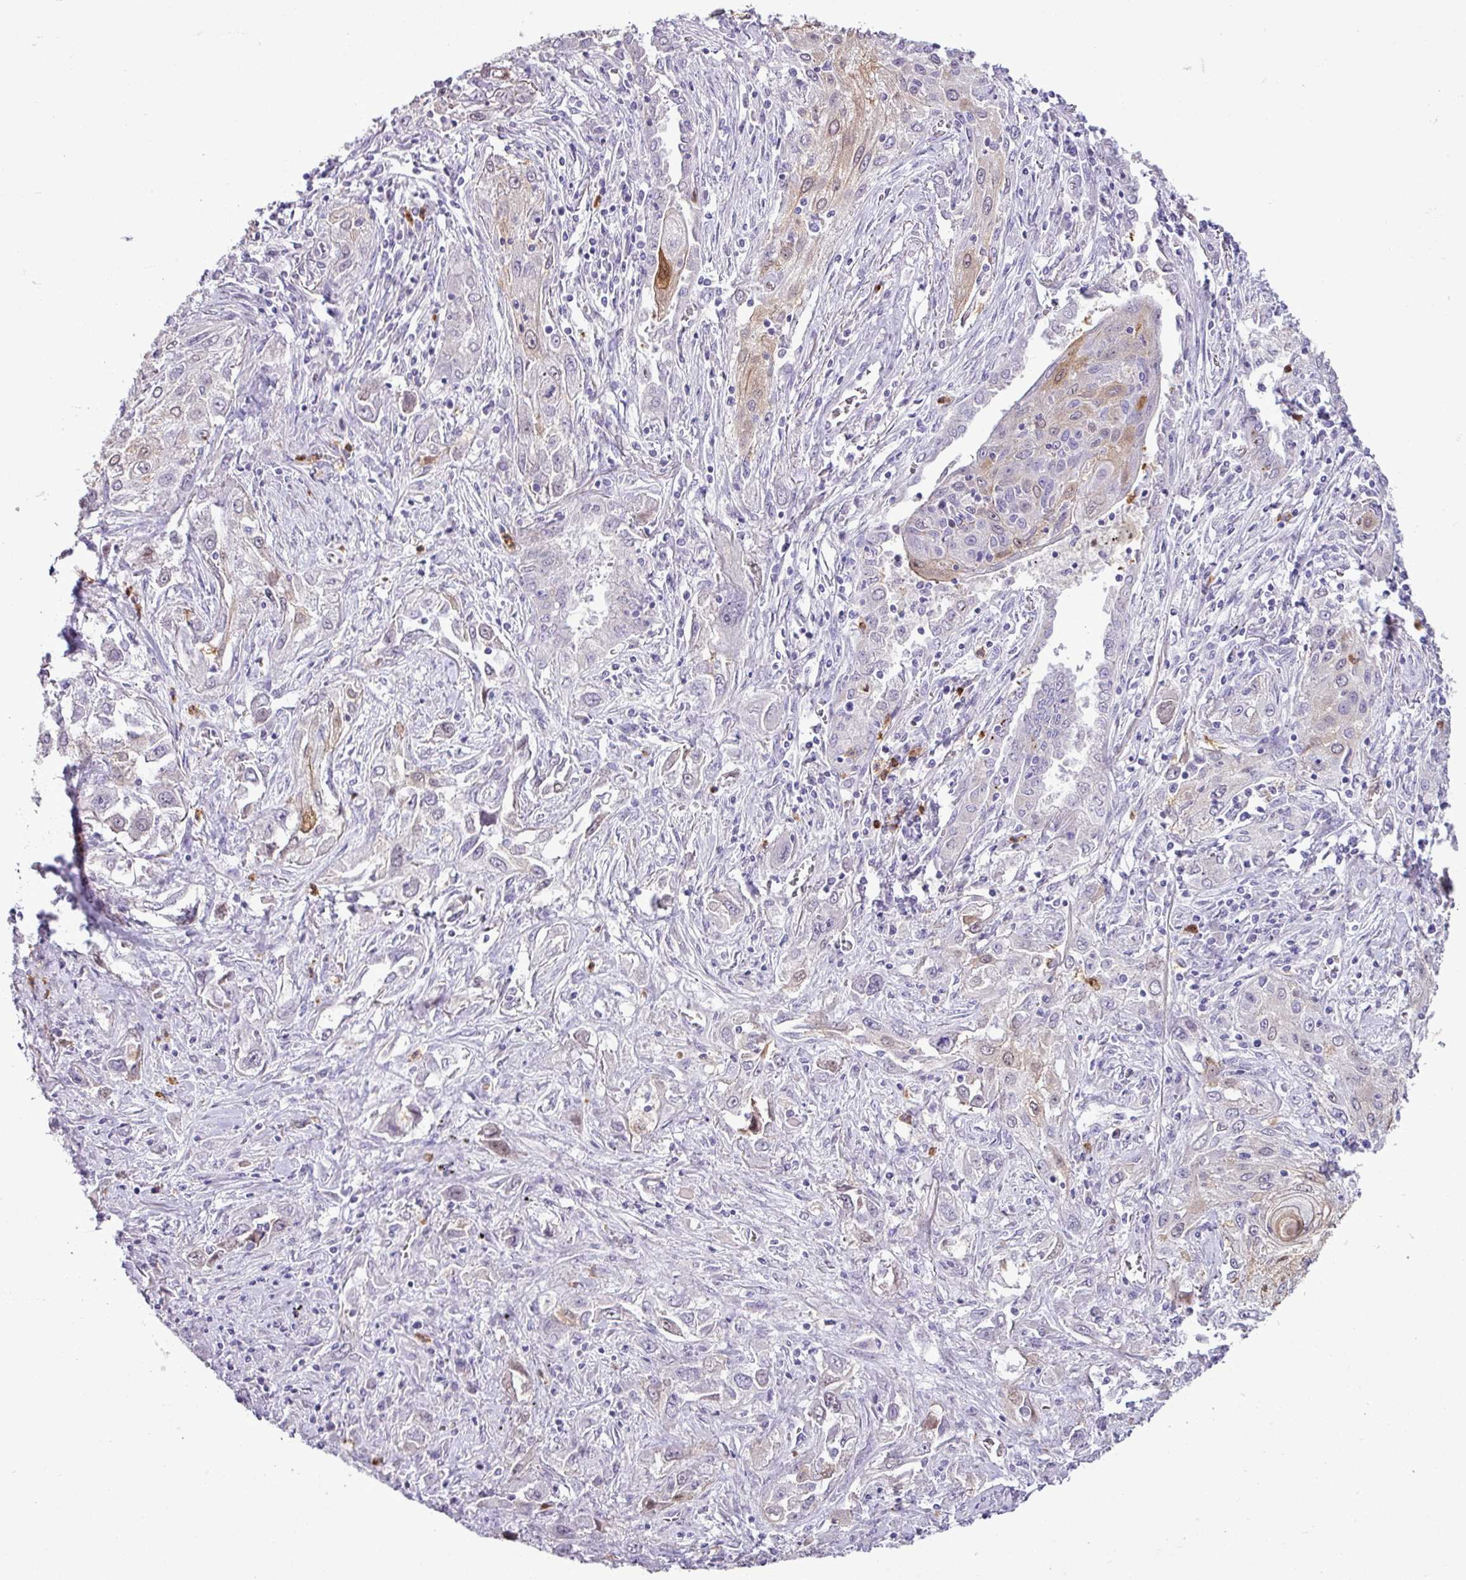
{"staining": {"intensity": "weak", "quantity": "<25%", "location": "cytoplasmic/membranous"}, "tissue": "lung cancer", "cell_type": "Tumor cells", "image_type": "cancer", "snomed": [{"axis": "morphology", "description": "Squamous cell carcinoma, NOS"}, {"axis": "topography", "description": "Lung"}], "caption": "An immunohistochemistry histopathology image of lung cancer is shown. There is no staining in tumor cells of lung cancer.", "gene": "ZSCAN5A", "patient": {"sex": "female", "age": 69}}